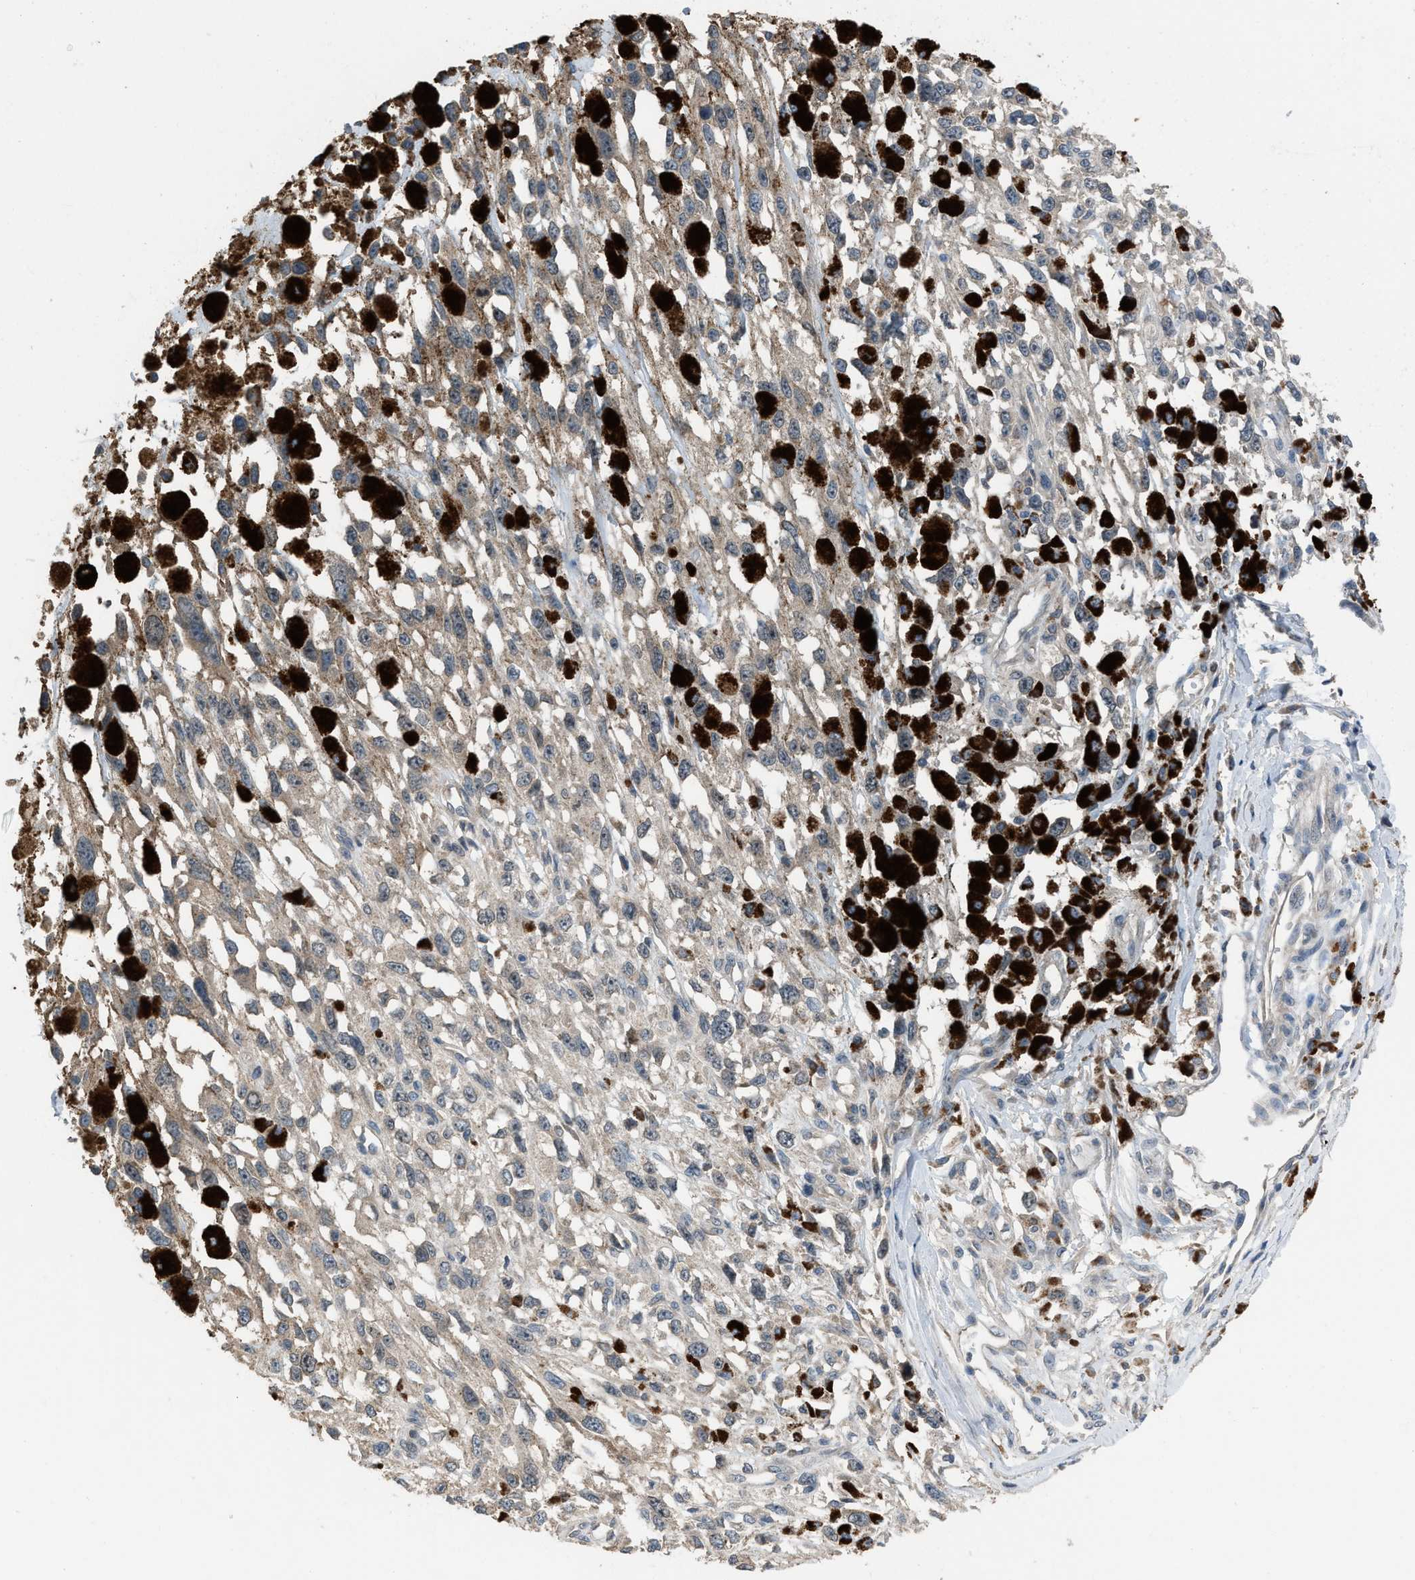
{"staining": {"intensity": "weak", "quantity": "<25%", "location": "cytoplasmic/membranous,nuclear"}, "tissue": "melanoma", "cell_type": "Tumor cells", "image_type": "cancer", "snomed": [{"axis": "morphology", "description": "Malignant melanoma, Metastatic site"}, {"axis": "topography", "description": "Lymph node"}], "caption": "Melanoma stained for a protein using IHC displays no staining tumor cells.", "gene": "MIS18A", "patient": {"sex": "male", "age": 59}}